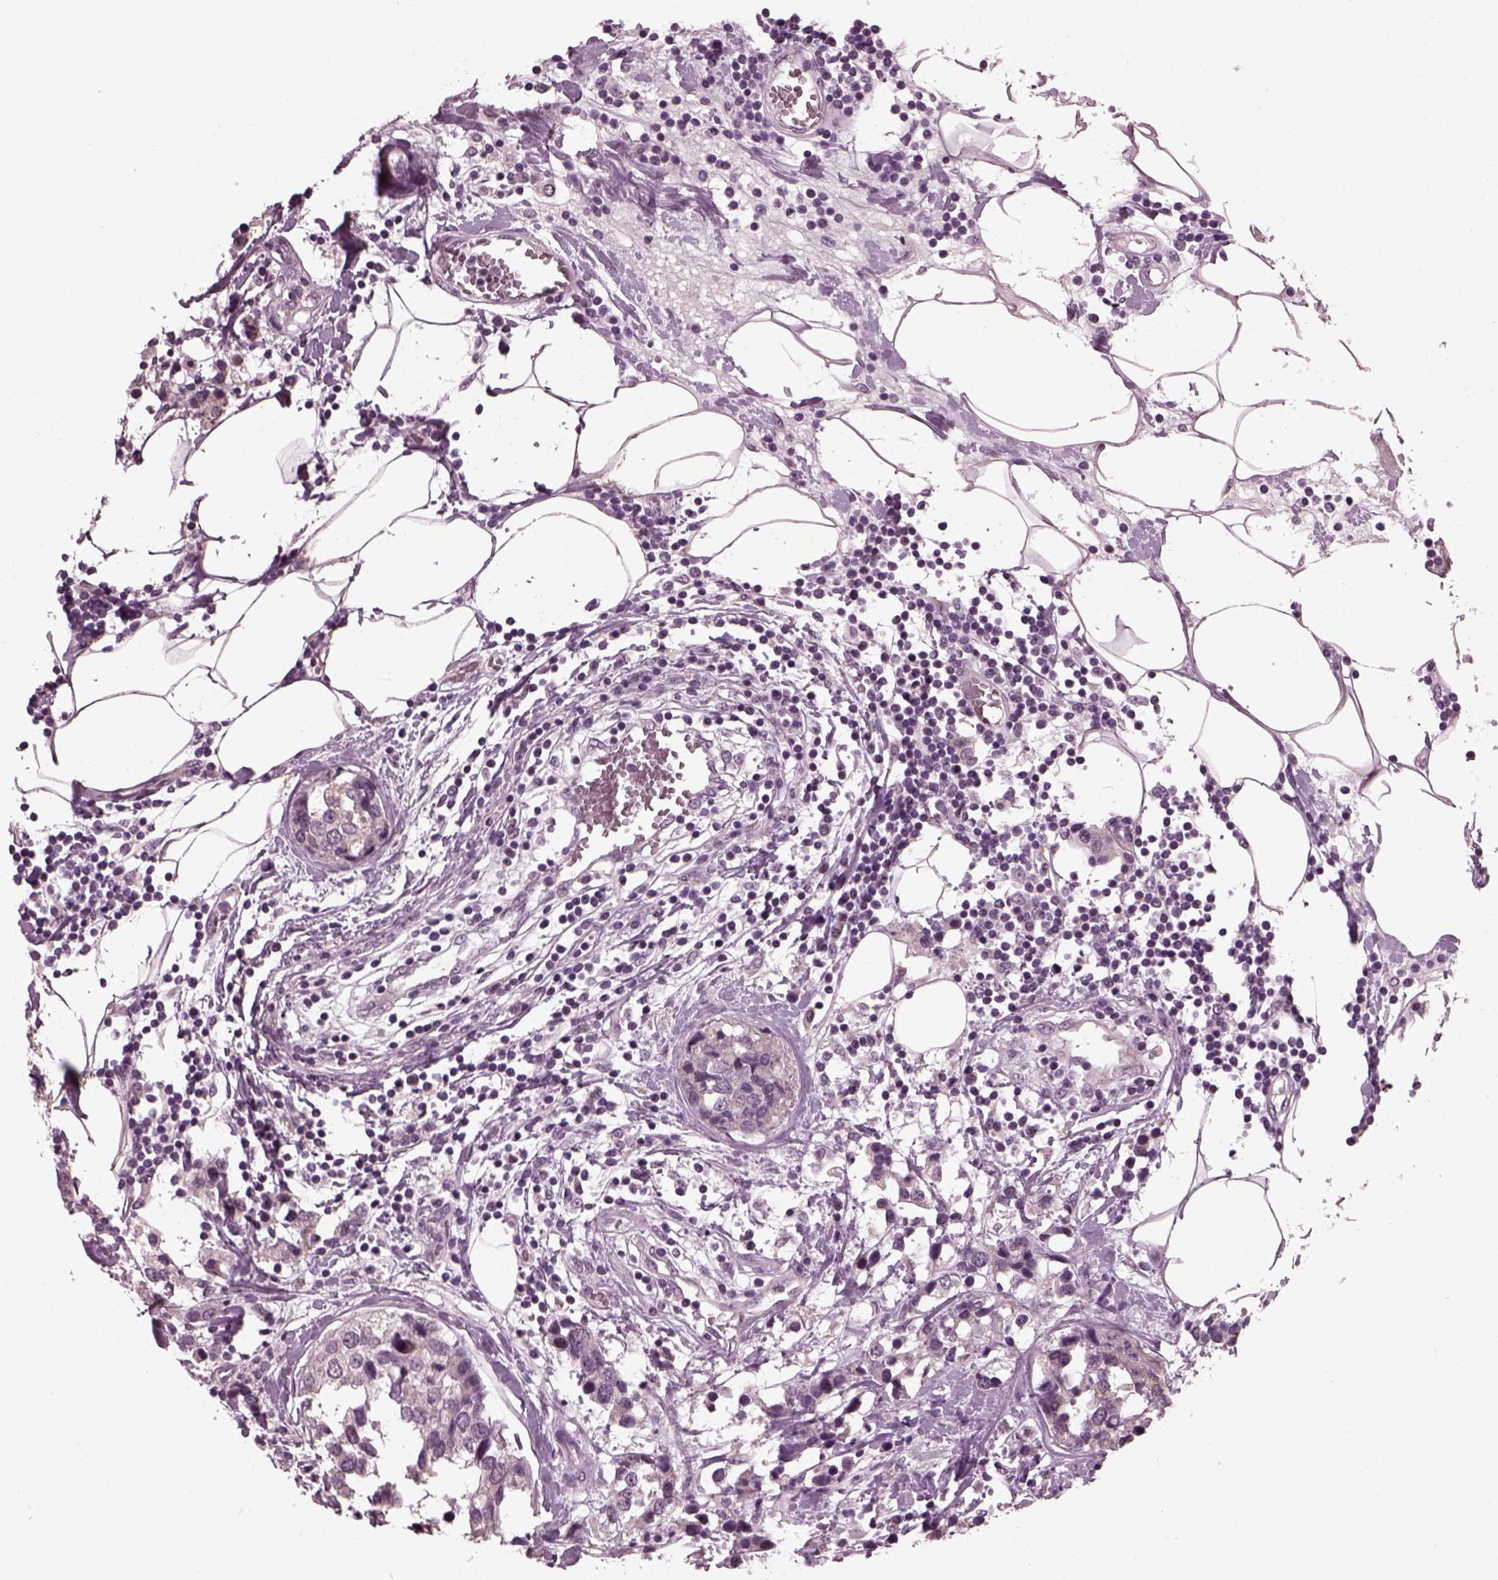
{"staining": {"intensity": "negative", "quantity": "none", "location": "none"}, "tissue": "breast cancer", "cell_type": "Tumor cells", "image_type": "cancer", "snomed": [{"axis": "morphology", "description": "Lobular carcinoma"}, {"axis": "topography", "description": "Breast"}], "caption": "The immunohistochemistry (IHC) photomicrograph has no significant positivity in tumor cells of breast cancer (lobular carcinoma) tissue.", "gene": "CLCN4", "patient": {"sex": "female", "age": 59}}